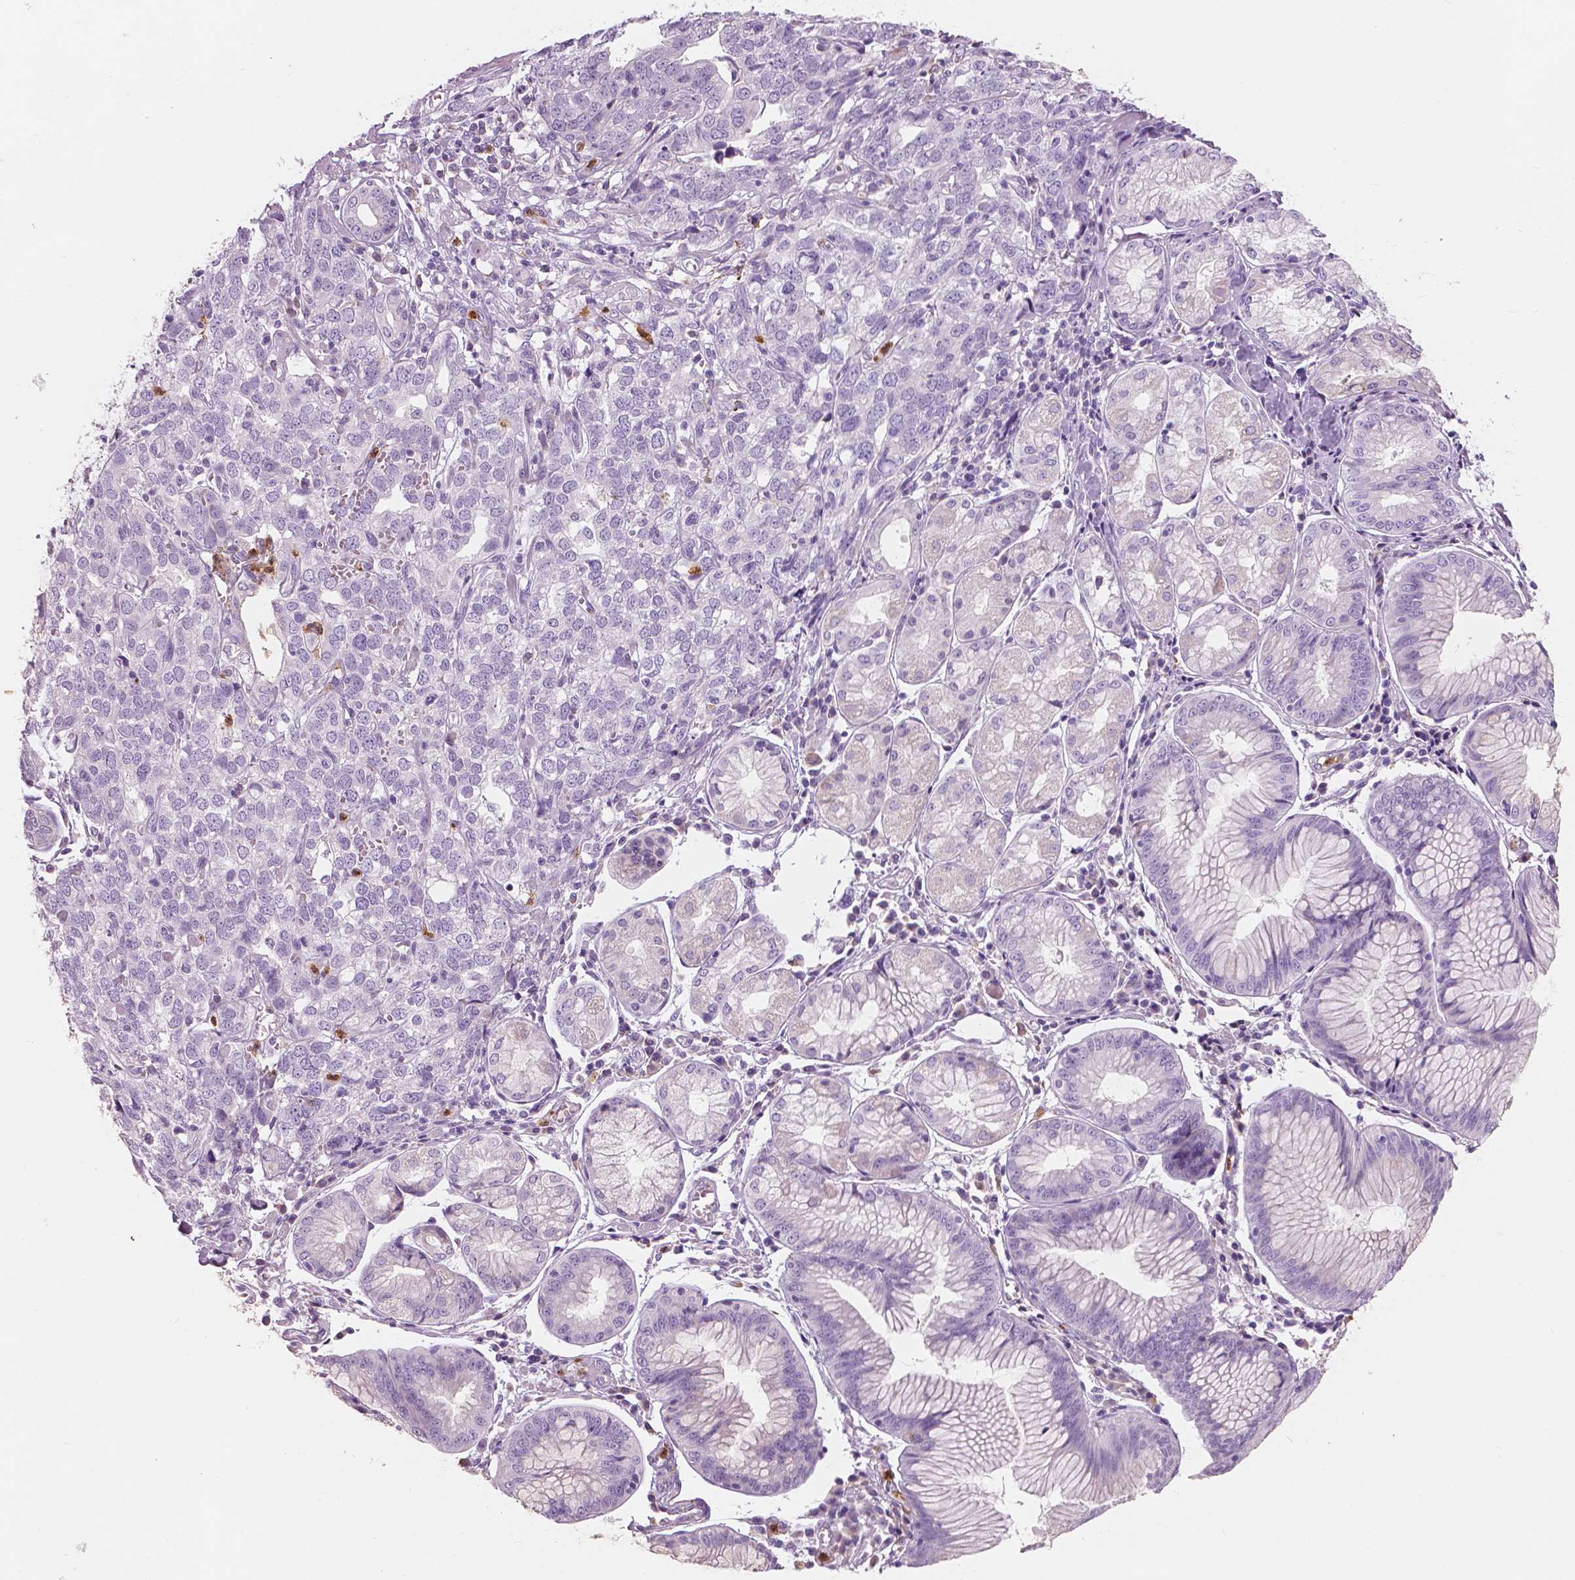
{"staining": {"intensity": "negative", "quantity": "none", "location": "none"}, "tissue": "stomach cancer", "cell_type": "Tumor cells", "image_type": "cancer", "snomed": [{"axis": "morphology", "description": "Adenocarcinoma, NOS"}, {"axis": "topography", "description": "Stomach, upper"}], "caption": "This is an IHC histopathology image of human stomach adenocarcinoma. There is no staining in tumor cells.", "gene": "CXCR2", "patient": {"sex": "male", "age": 81}}